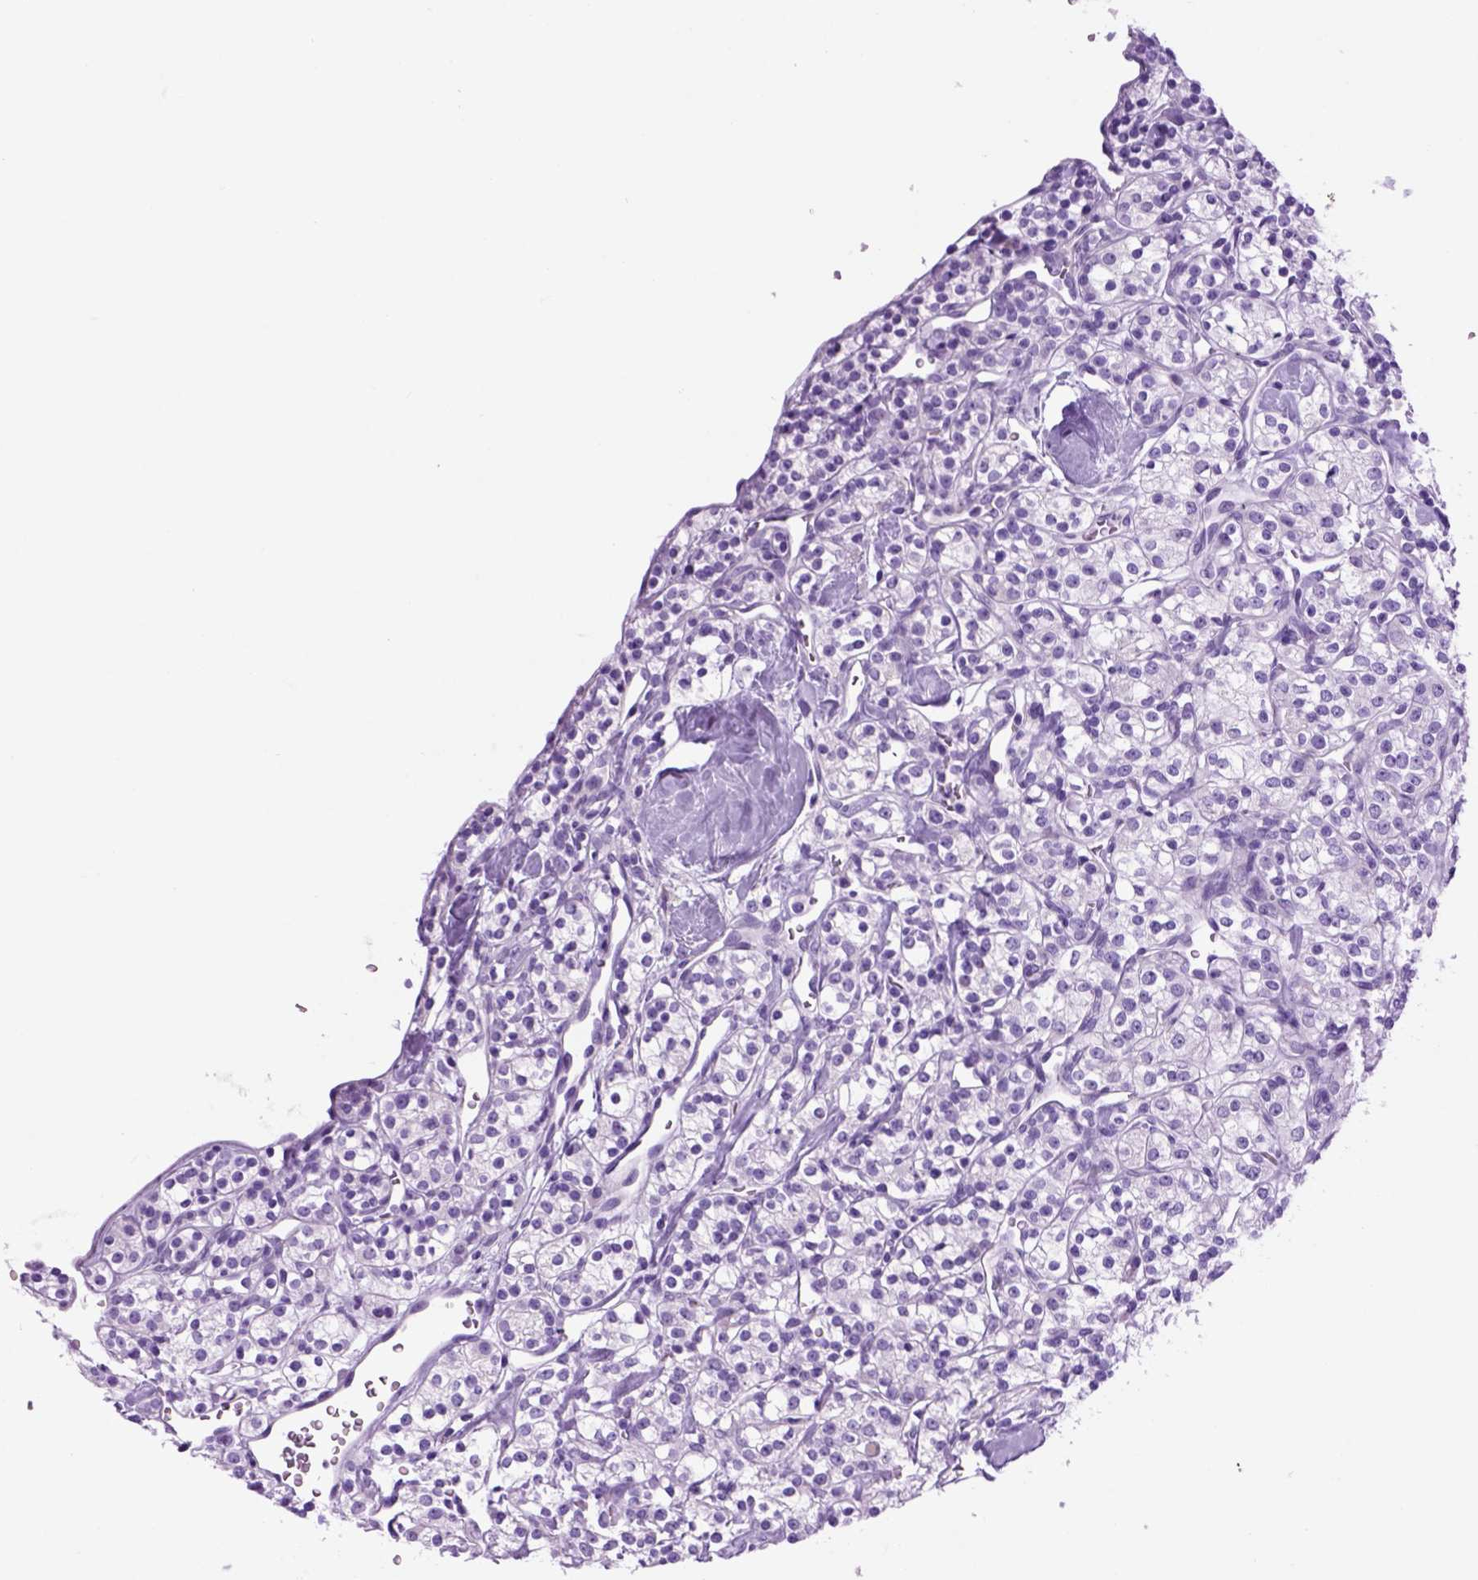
{"staining": {"intensity": "negative", "quantity": "none", "location": "none"}, "tissue": "renal cancer", "cell_type": "Tumor cells", "image_type": "cancer", "snomed": [{"axis": "morphology", "description": "Adenocarcinoma, NOS"}, {"axis": "topography", "description": "Kidney"}], "caption": "This is an immunohistochemistry (IHC) micrograph of renal adenocarcinoma. There is no staining in tumor cells.", "gene": "HHIPL2", "patient": {"sex": "male", "age": 77}}